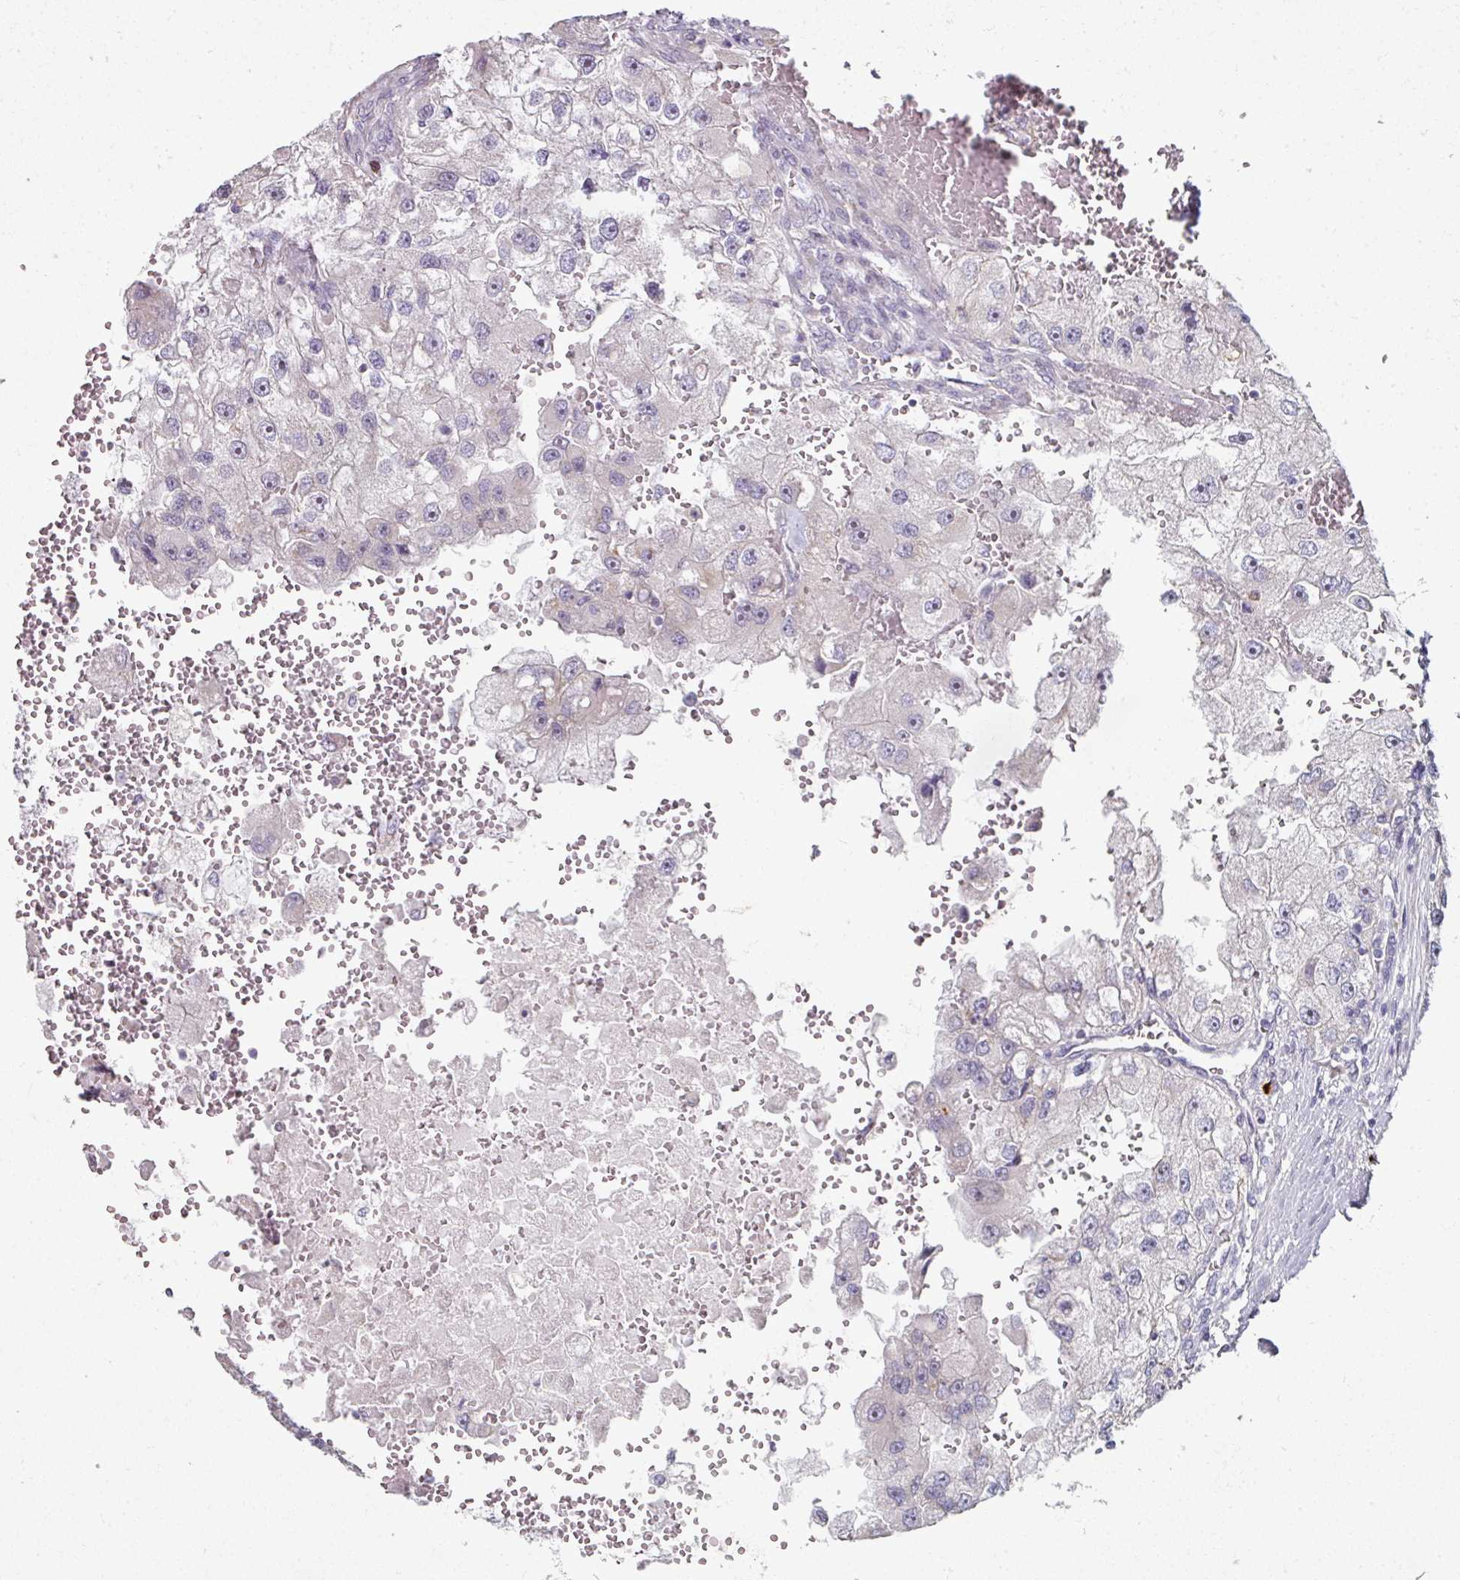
{"staining": {"intensity": "negative", "quantity": "none", "location": "none"}, "tissue": "renal cancer", "cell_type": "Tumor cells", "image_type": "cancer", "snomed": [{"axis": "morphology", "description": "Adenocarcinoma, NOS"}, {"axis": "topography", "description": "Kidney"}], "caption": "Photomicrograph shows no significant protein positivity in tumor cells of renal adenocarcinoma.", "gene": "FHAD1", "patient": {"sex": "male", "age": 63}}